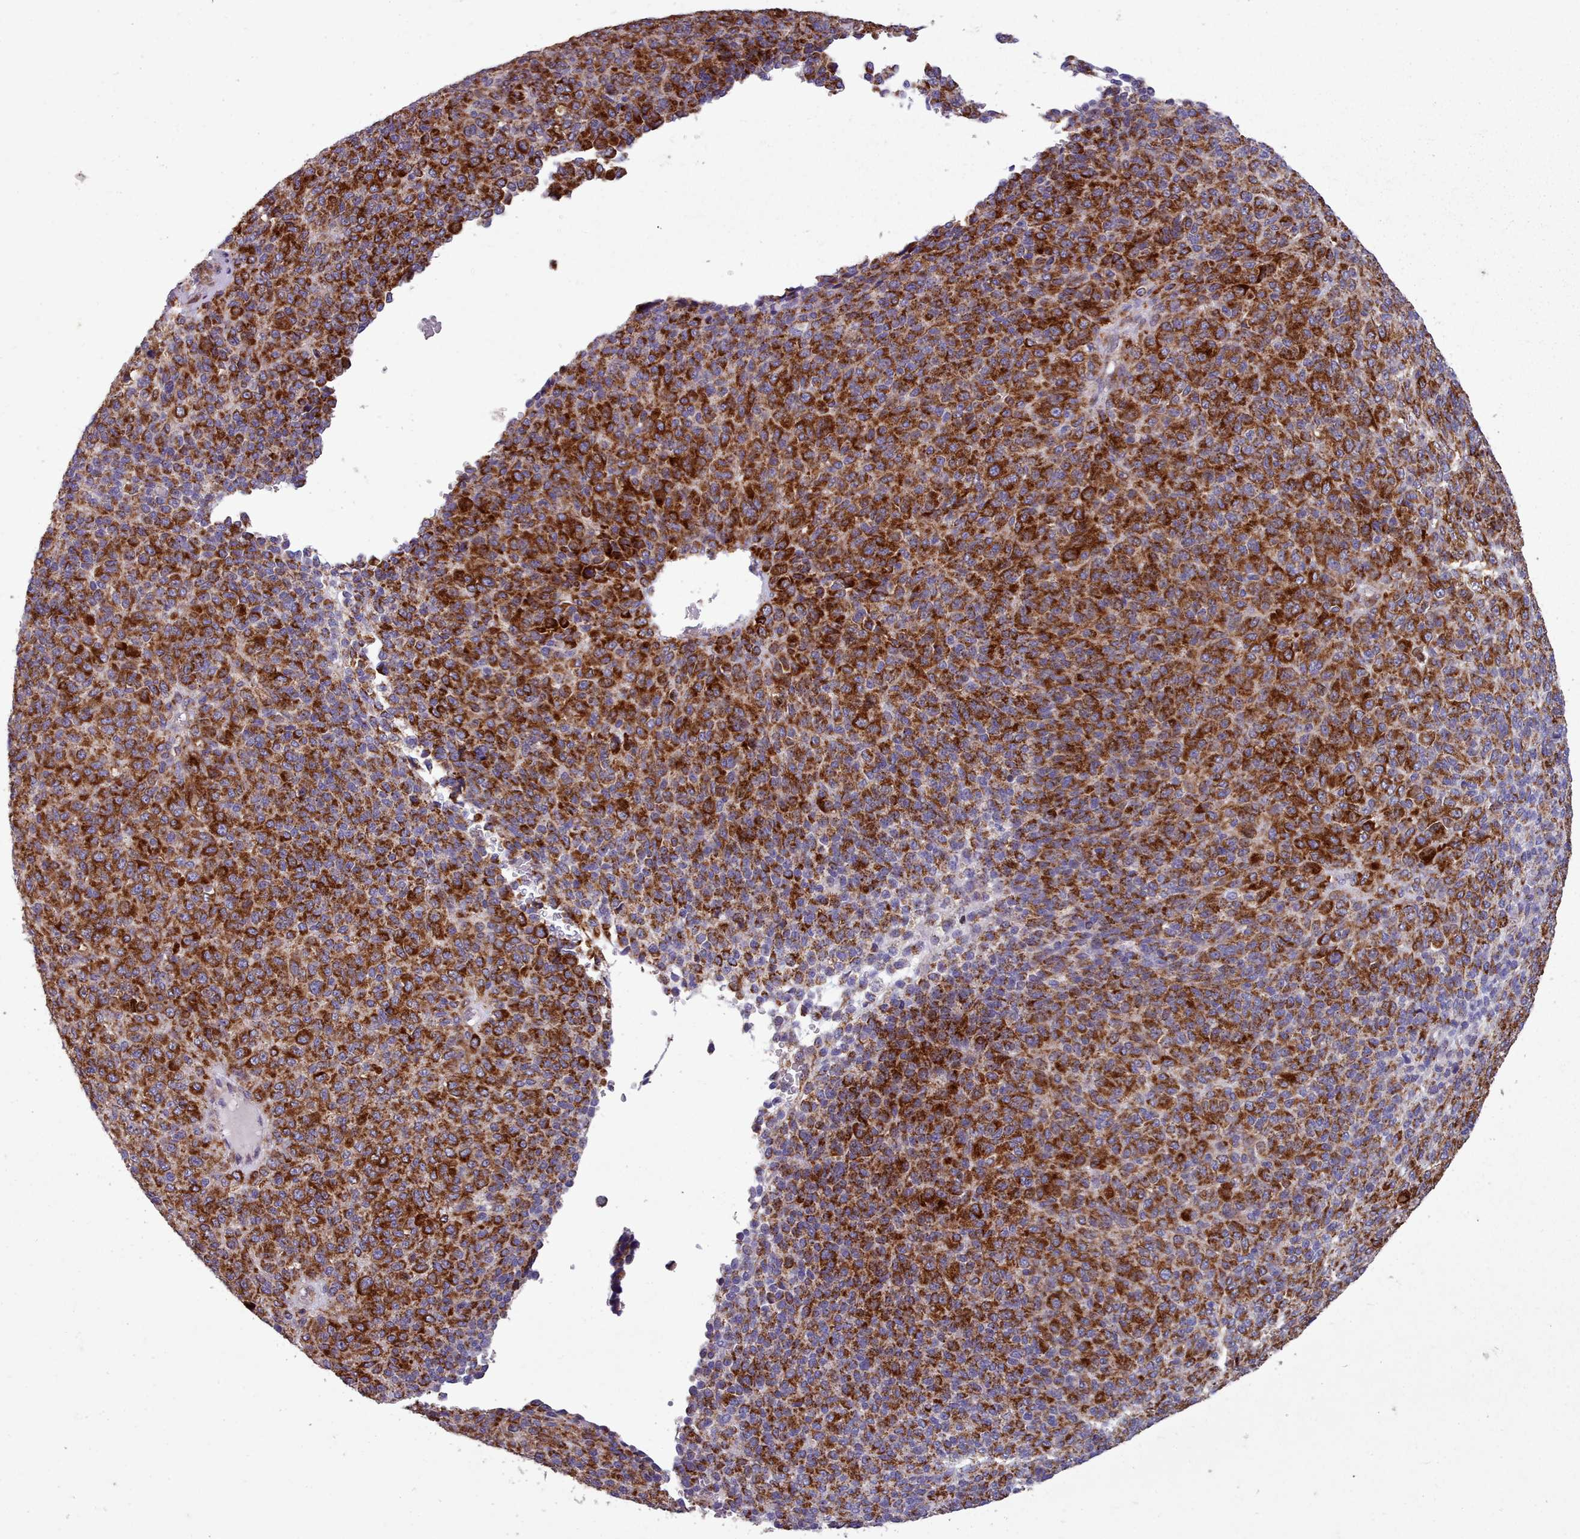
{"staining": {"intensity": "strong", "quantity": ">75%", "location": "cytoplasmic/membranous"}, "tissue": "melanoma", "cell_type": "Tumor cells", "image_type": "cancer", "snomed": [{"axis": "morphology", "description": "Malignant melanoma, Metastatic site"}, {"axis": "topography", "description": "Brain"}], "caption": "Immunohistochemistry (IHC) photomicrograph of neoplastic tissue: malignant melanoma (metastatic site) stained using IHC displays high levels of strong protein expression localized specifically in the cytoplasmic/membranous of tumor cells, appearing as a cytoplasmic/membranous brown color.", "gene": "FKBP10", "patient": {"sex": "female", "age": 56}}